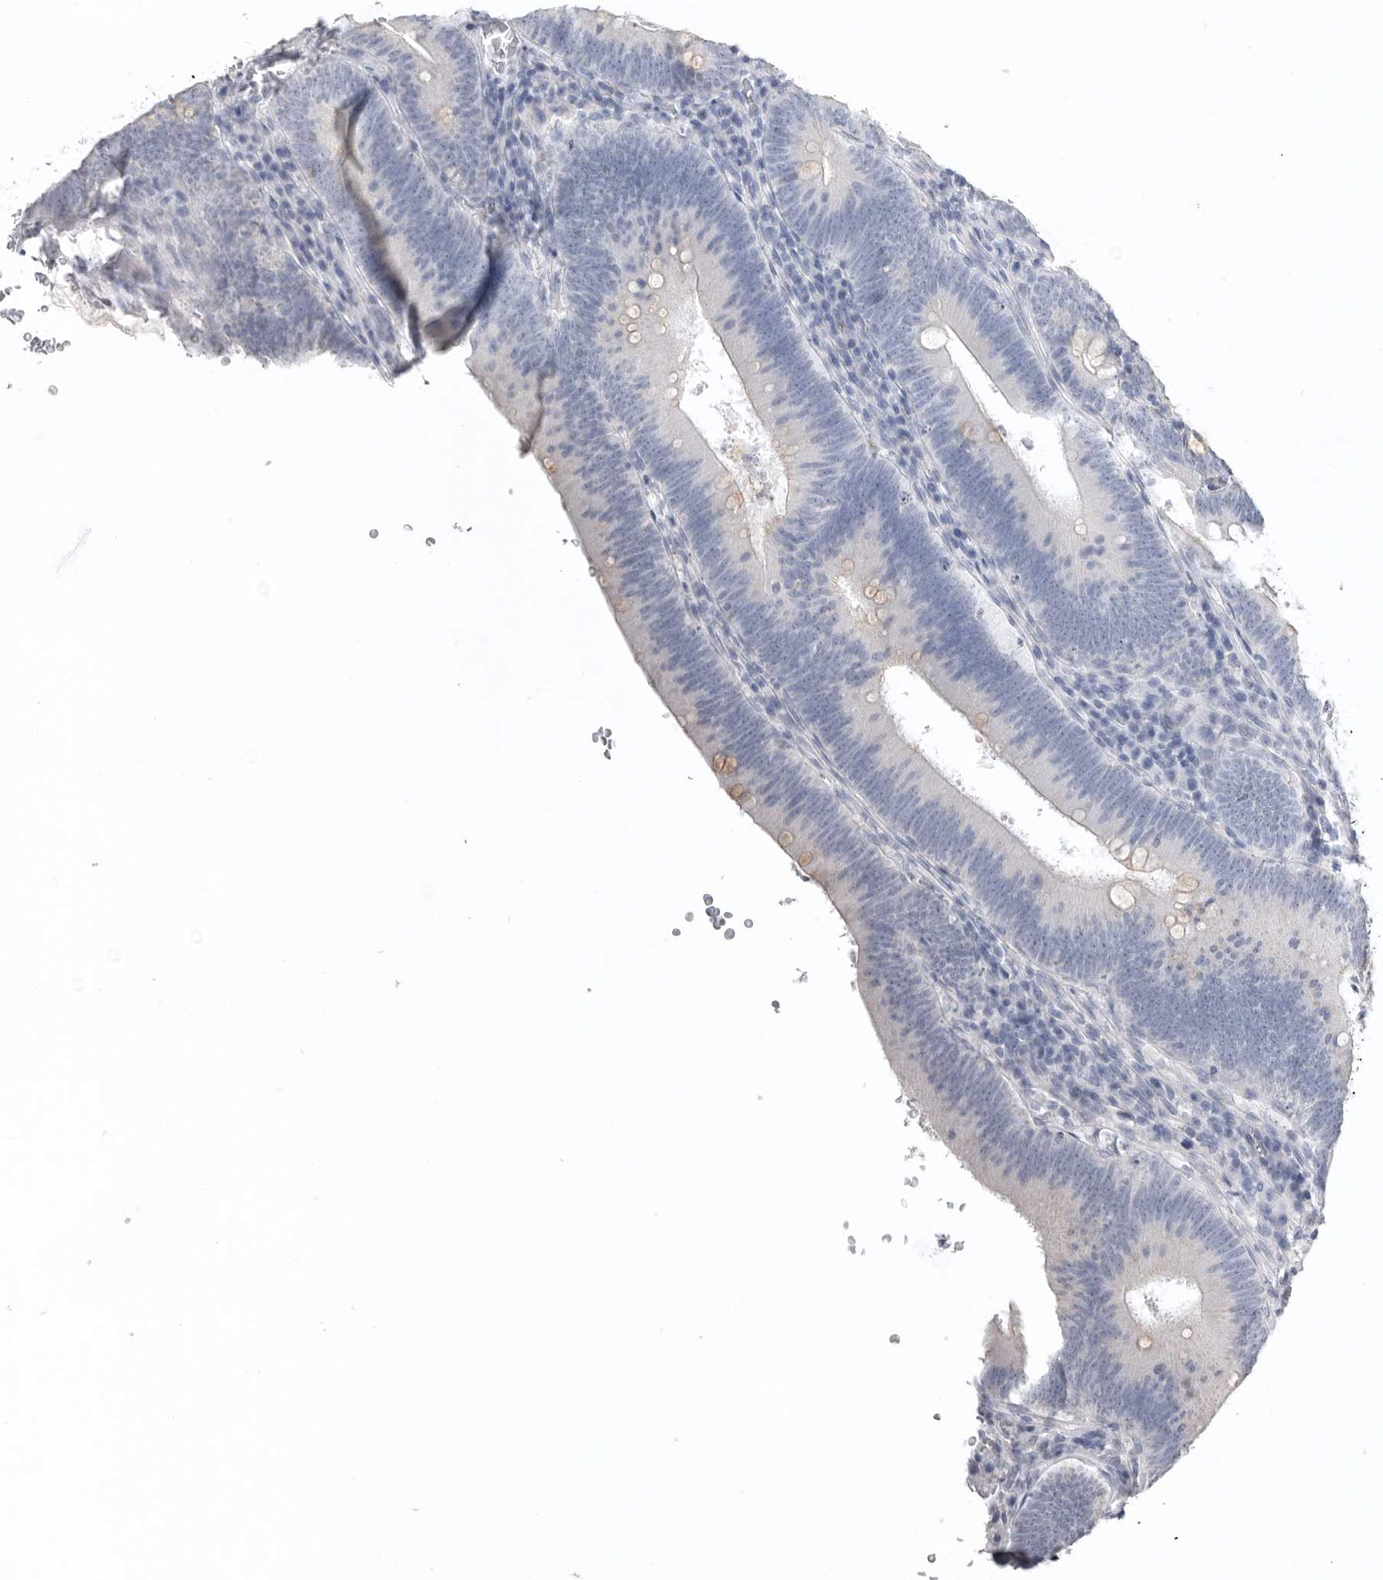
{"staining": {"intensity": "negative", "quantity": "none", "location": "none"}, "tissue": "colorectal cancer", "cell_type": "Tumor cells", "image_type": "cancer", "snomed": [{"axis": "morphology", "description": "Normal tissue, NOS"}, {"axis": "topography", "description": "Colon"}], "caption": "Human colorectal cancer stained for a protein using immunohistochemistry (IHC) demonstrates no positivity in tumor cells.", "gene": "TIMP1", "patient": {"sex": "female", "age": 82}}